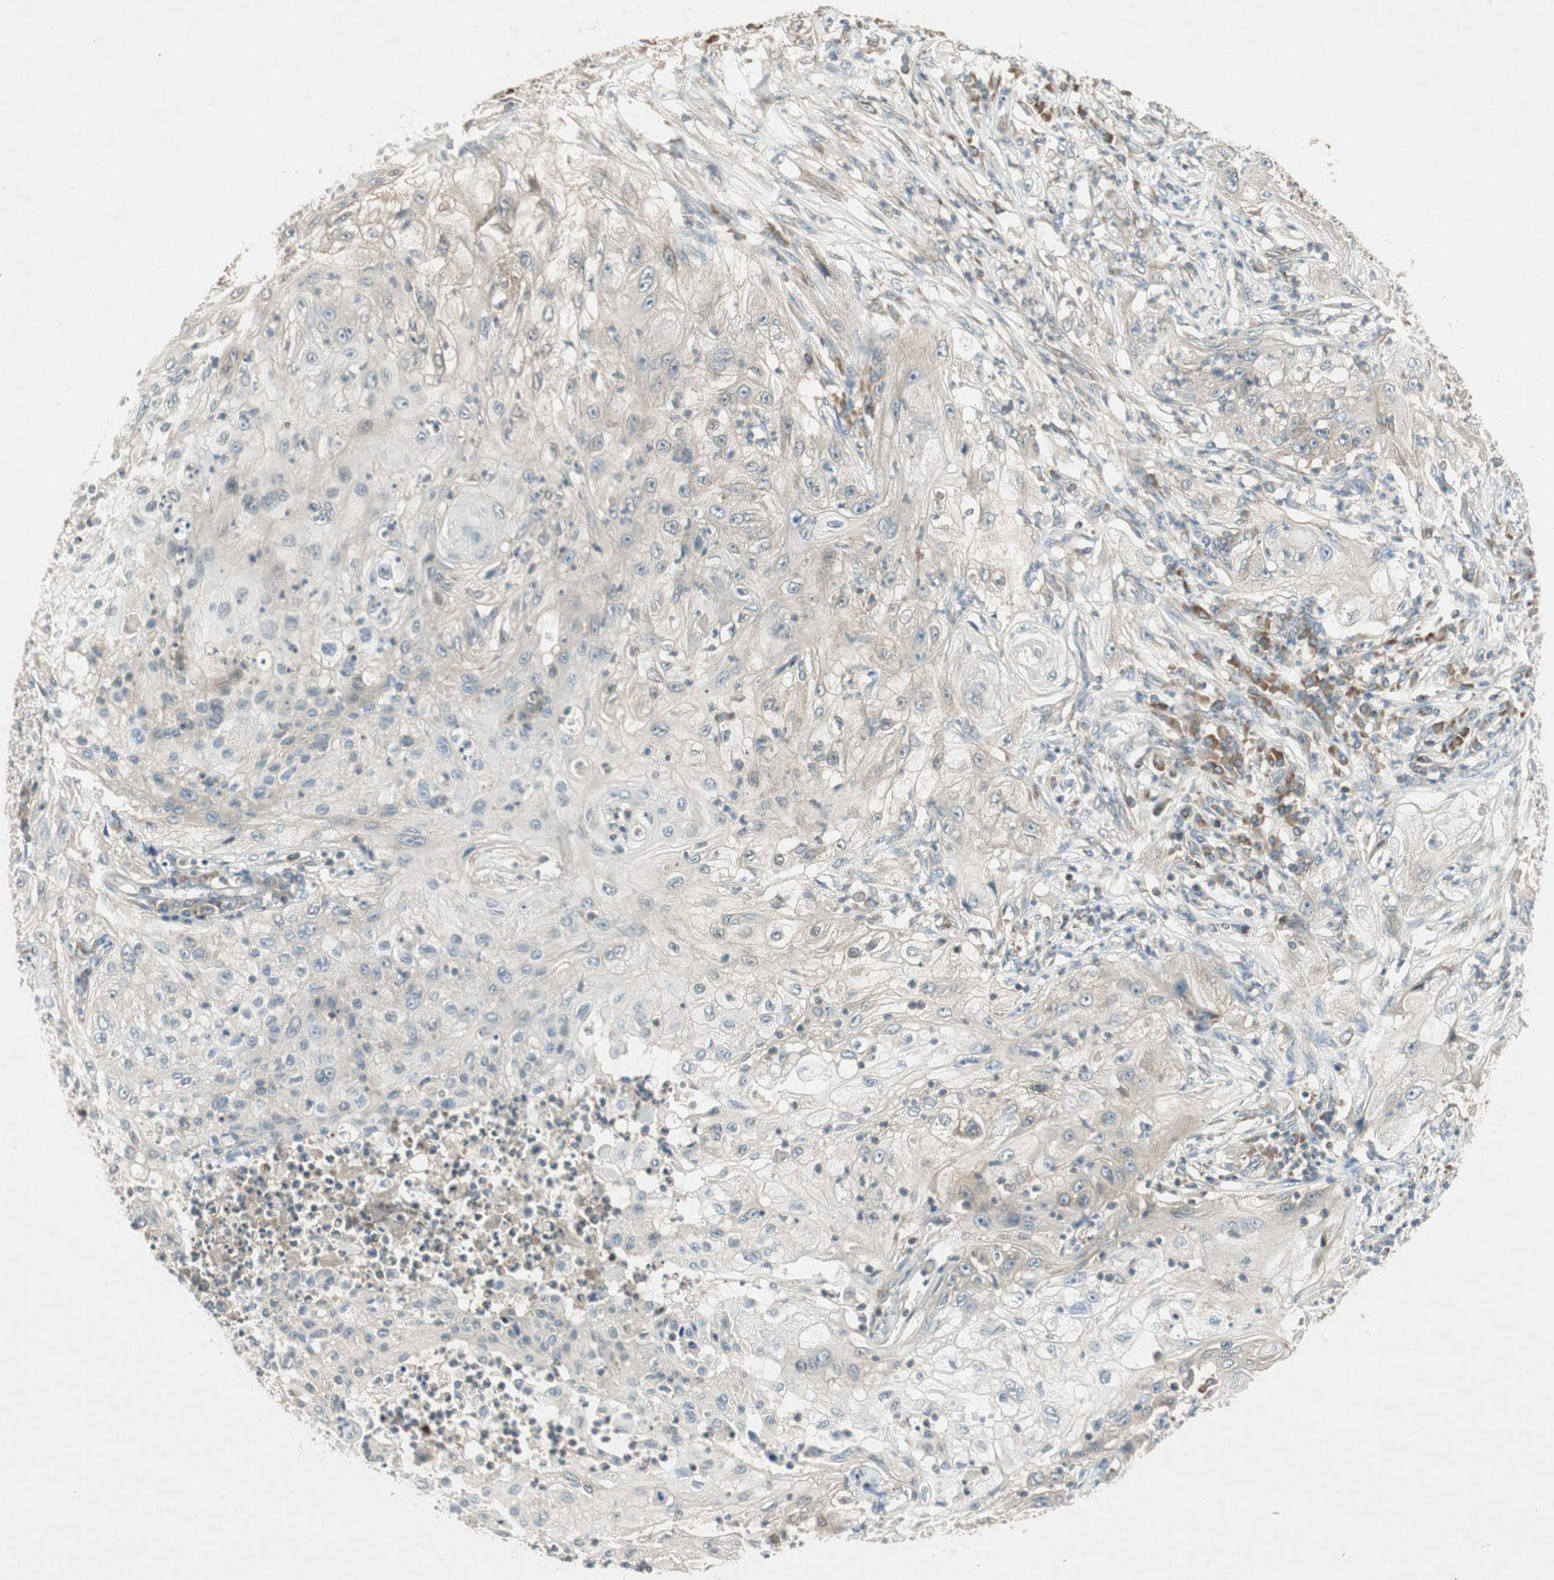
{"staining": {"intensity": "weak", "quantity": ">75%", "location": "cytoplasmic/membranous"}, "tissue": "lung cancer", "cell_type": "Tumor cells", "image_type": "cancer", "snomed": [{"axis": "morphology", "description": "Inflammation, NOS"}, {"axis": "morphology", "description": "Squamous cell carcinoma, NOS"}, {"axis": "topography", "description": "Lymph node"}, {"axis": "topography", "description": "Soft tissue"}, {"axis": "topography", "description": "Lung"}], "caption": "Human lung cancer (squamous cell carcinoma) stained with a brown dye shows weak cytoplasmic/membranous positive expression in approximately >75% of tumor cells.", "gene": "CHADL", "patient": {"sex": "male", "age": 66}}